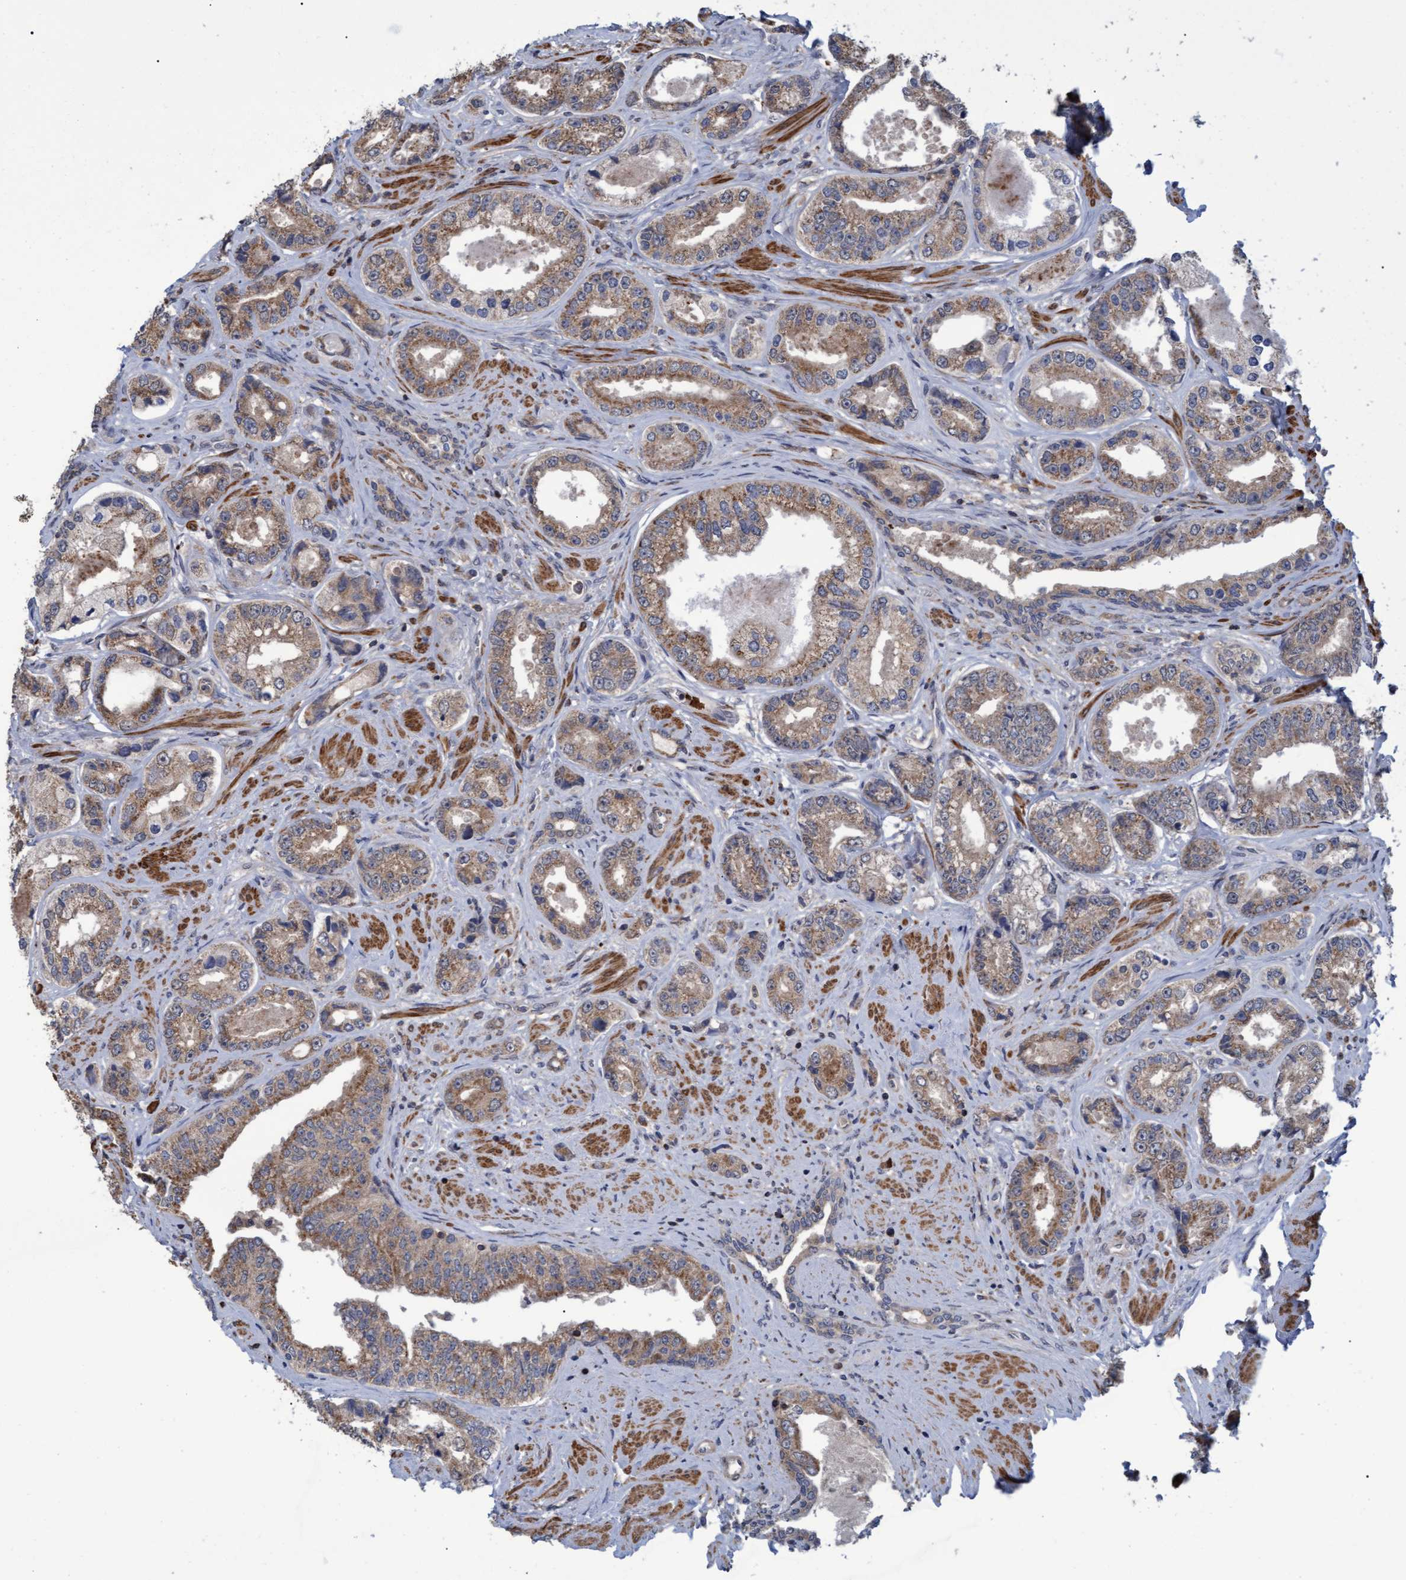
{"staining": {"intensity": "weak", "quantity": ">75%", "location": "cytoplasmic/membranous"}, "tissue": "prostate cancer", "cell_type": "Tumor cells", "image_type": "cancer", "snomed": [{"axis": "morphology", "description": "Adenocarcinoma, High grade"}, {"axis": "topography", "description": "Prostate"}], "caption": "The image exhibits a brown stain indicating the presence of a protein in the cytoplasmic/membranous of tumor cells in prostate cancer.", "gene": "NAA15", "patient": {"sex": "male", "age": 61}}